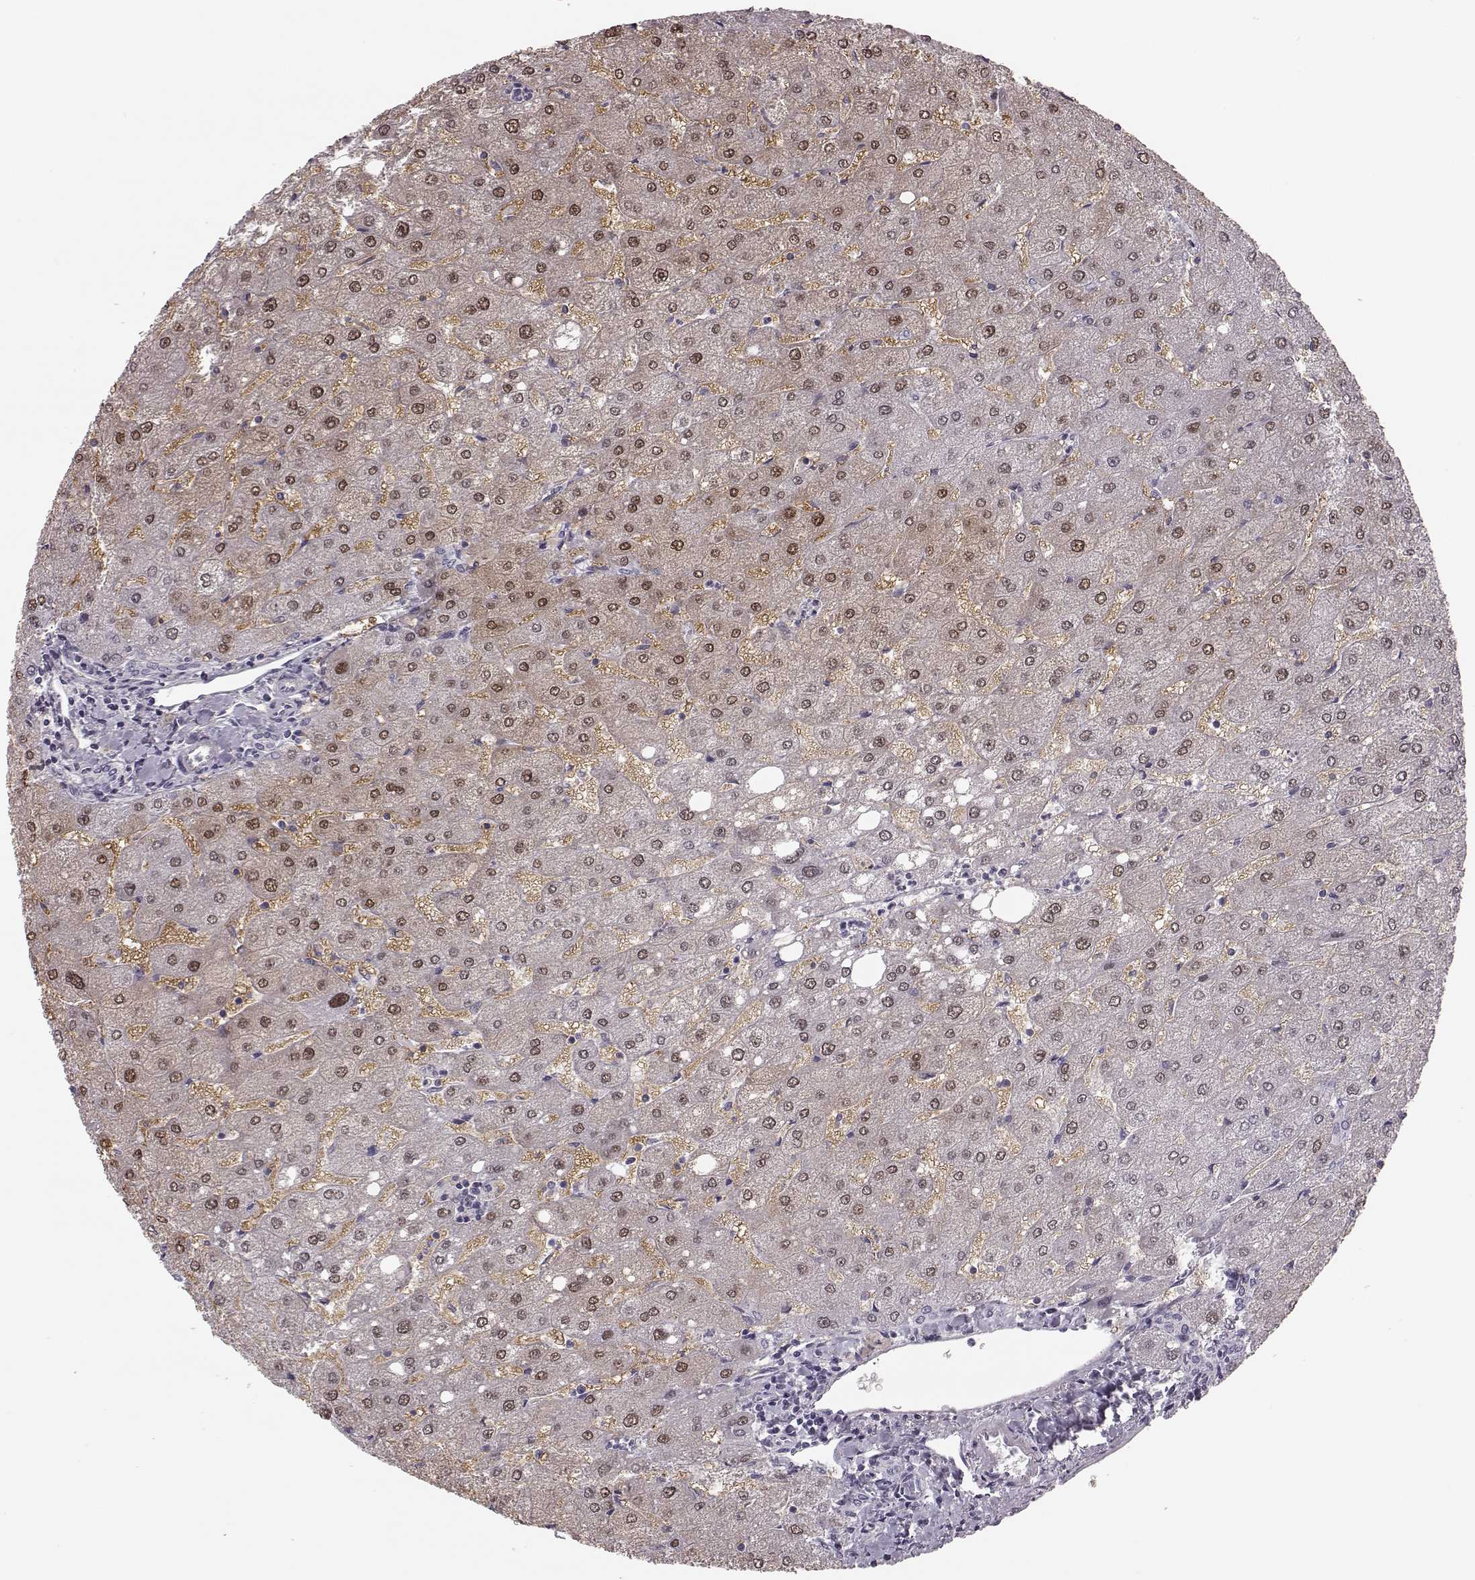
{"staining": {"intensity": "negative", "quantity": "none", "location": "none"}, "tissue": "liver", "cell_type": "Cholangiocytes", "image_type": "normal", "snomed": [{"axis": "morphology", "description": "Normal tissue, NOS"}, {"axis": "topography", "description": "Liver"}], "caption": "Immunohistochemistry (IHC) histopathology image of unremarkable liver: human liver stained with DAB (3,3'-diaminobenzidine) demonstrates no significant protein staining in cholangiocytes.", "gene": "ZNF433", "patient": {"sex": "male", "age": 67}}